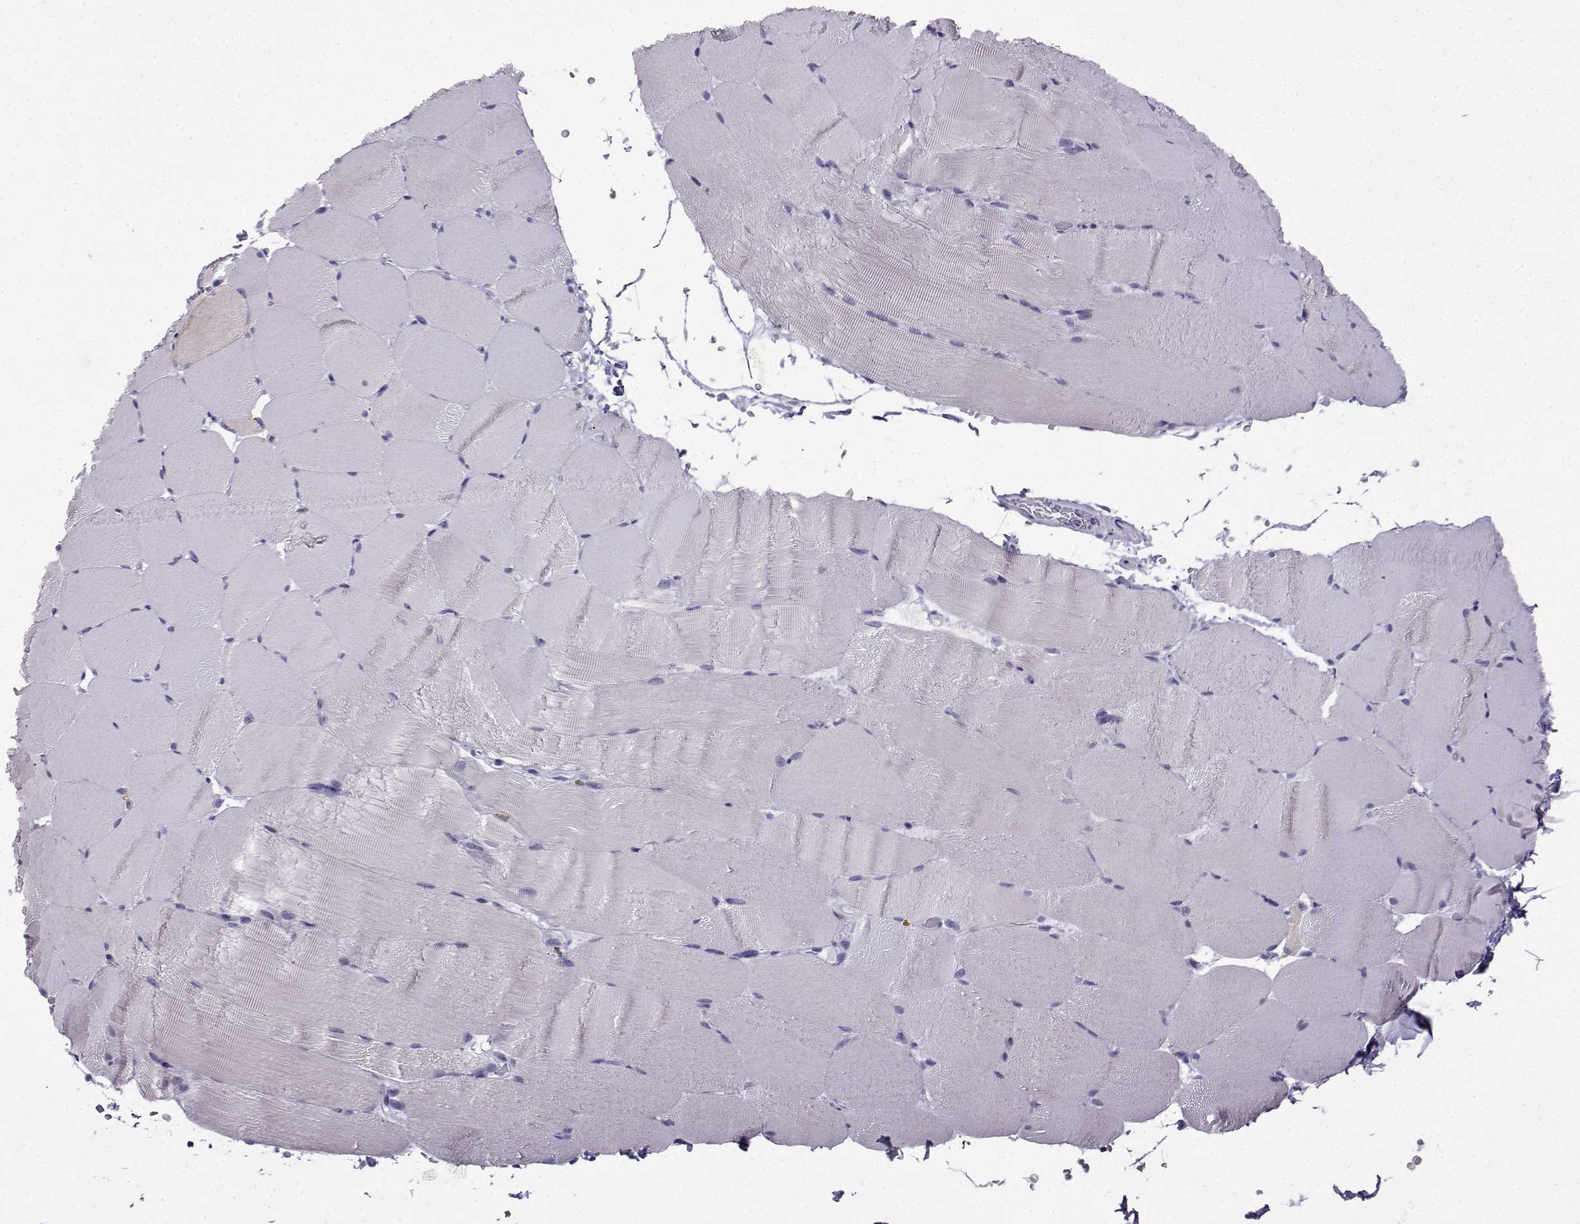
{"staining": {"intensity": "negative", "quantity": "none", "location": "none"}, "tissue": "skeletal muscle", "cell_type": "Myocytes", "image_type": "normal", "snomed": [{"axis": "morphology", "description": "Normal tissue, NOS"}, {"axis": "topography", "description": "Skeletal muscle"}], "caption": "Immunohistochemistry (IHC) micrograph of benign skeletal muscle stained for a protein (brown), which displays no expression in myocytes.", "gene": "MRGBP", "patient": {"sex": "female", "age": 37}}